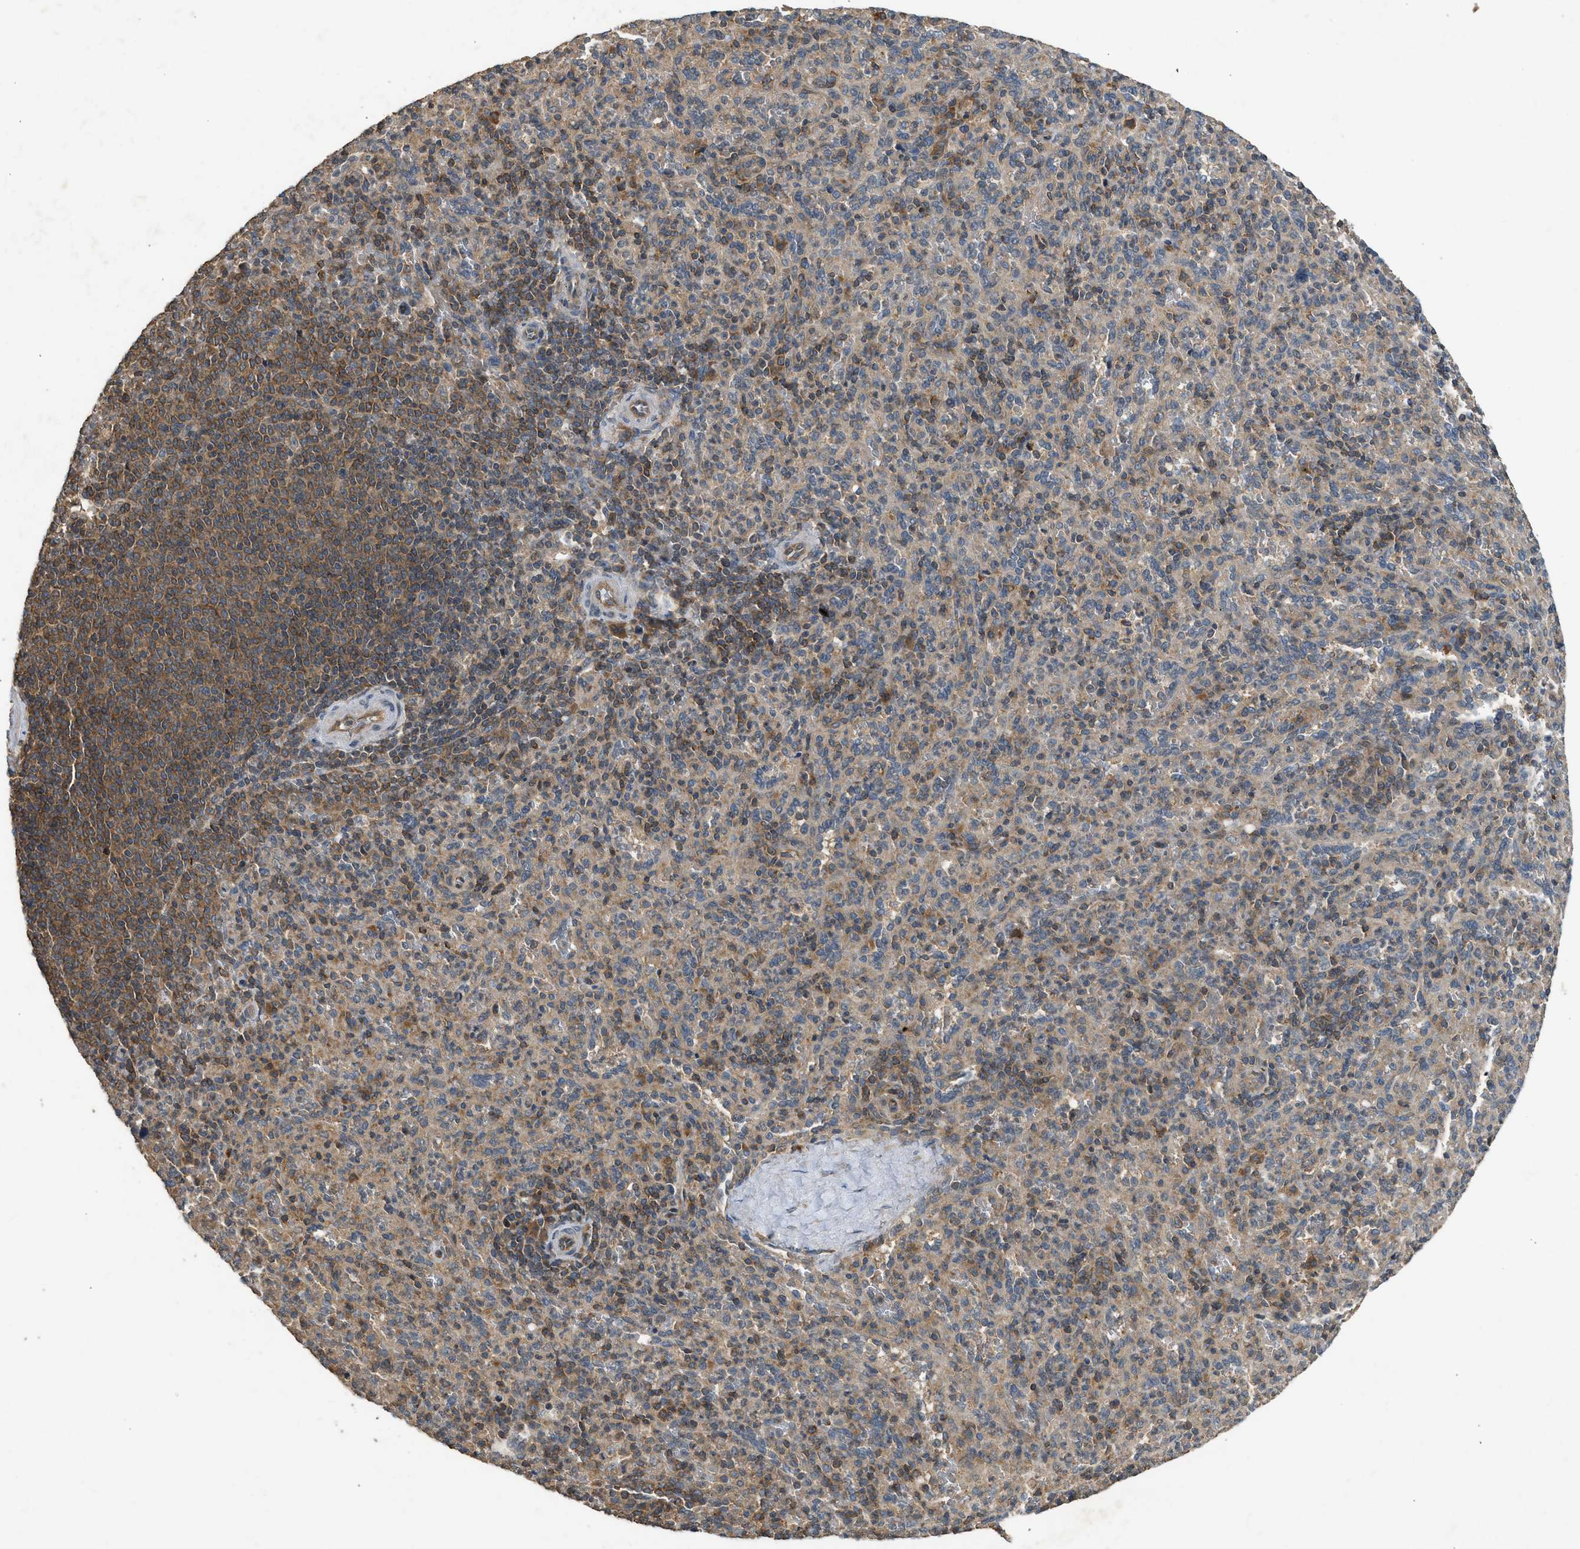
{"staining": {"intensity": "moderate", "quantity": "<25%", "location": "cytoplasmic/membranous"}, "tissue": "spleen", "cell_type": "Cells in red pulp", "image_type": "normal", "snomed": [{"axis": "morphology", "description": "Normal tissue, NOS"}, {"axis": "topography", "description": "Spleen"}], "caption": "Immunohistochemistry micrograph of unremarkable spleen: human spleen stained using IHC displays low levels of moderate protein expression localized specifically in the cytoplasmic/membranous of cells in red pulp, appearing as a cytoplasmic/membranous brown color.", "gene": "HIP1R", "patient": {"sex": "male", "age": 36}}